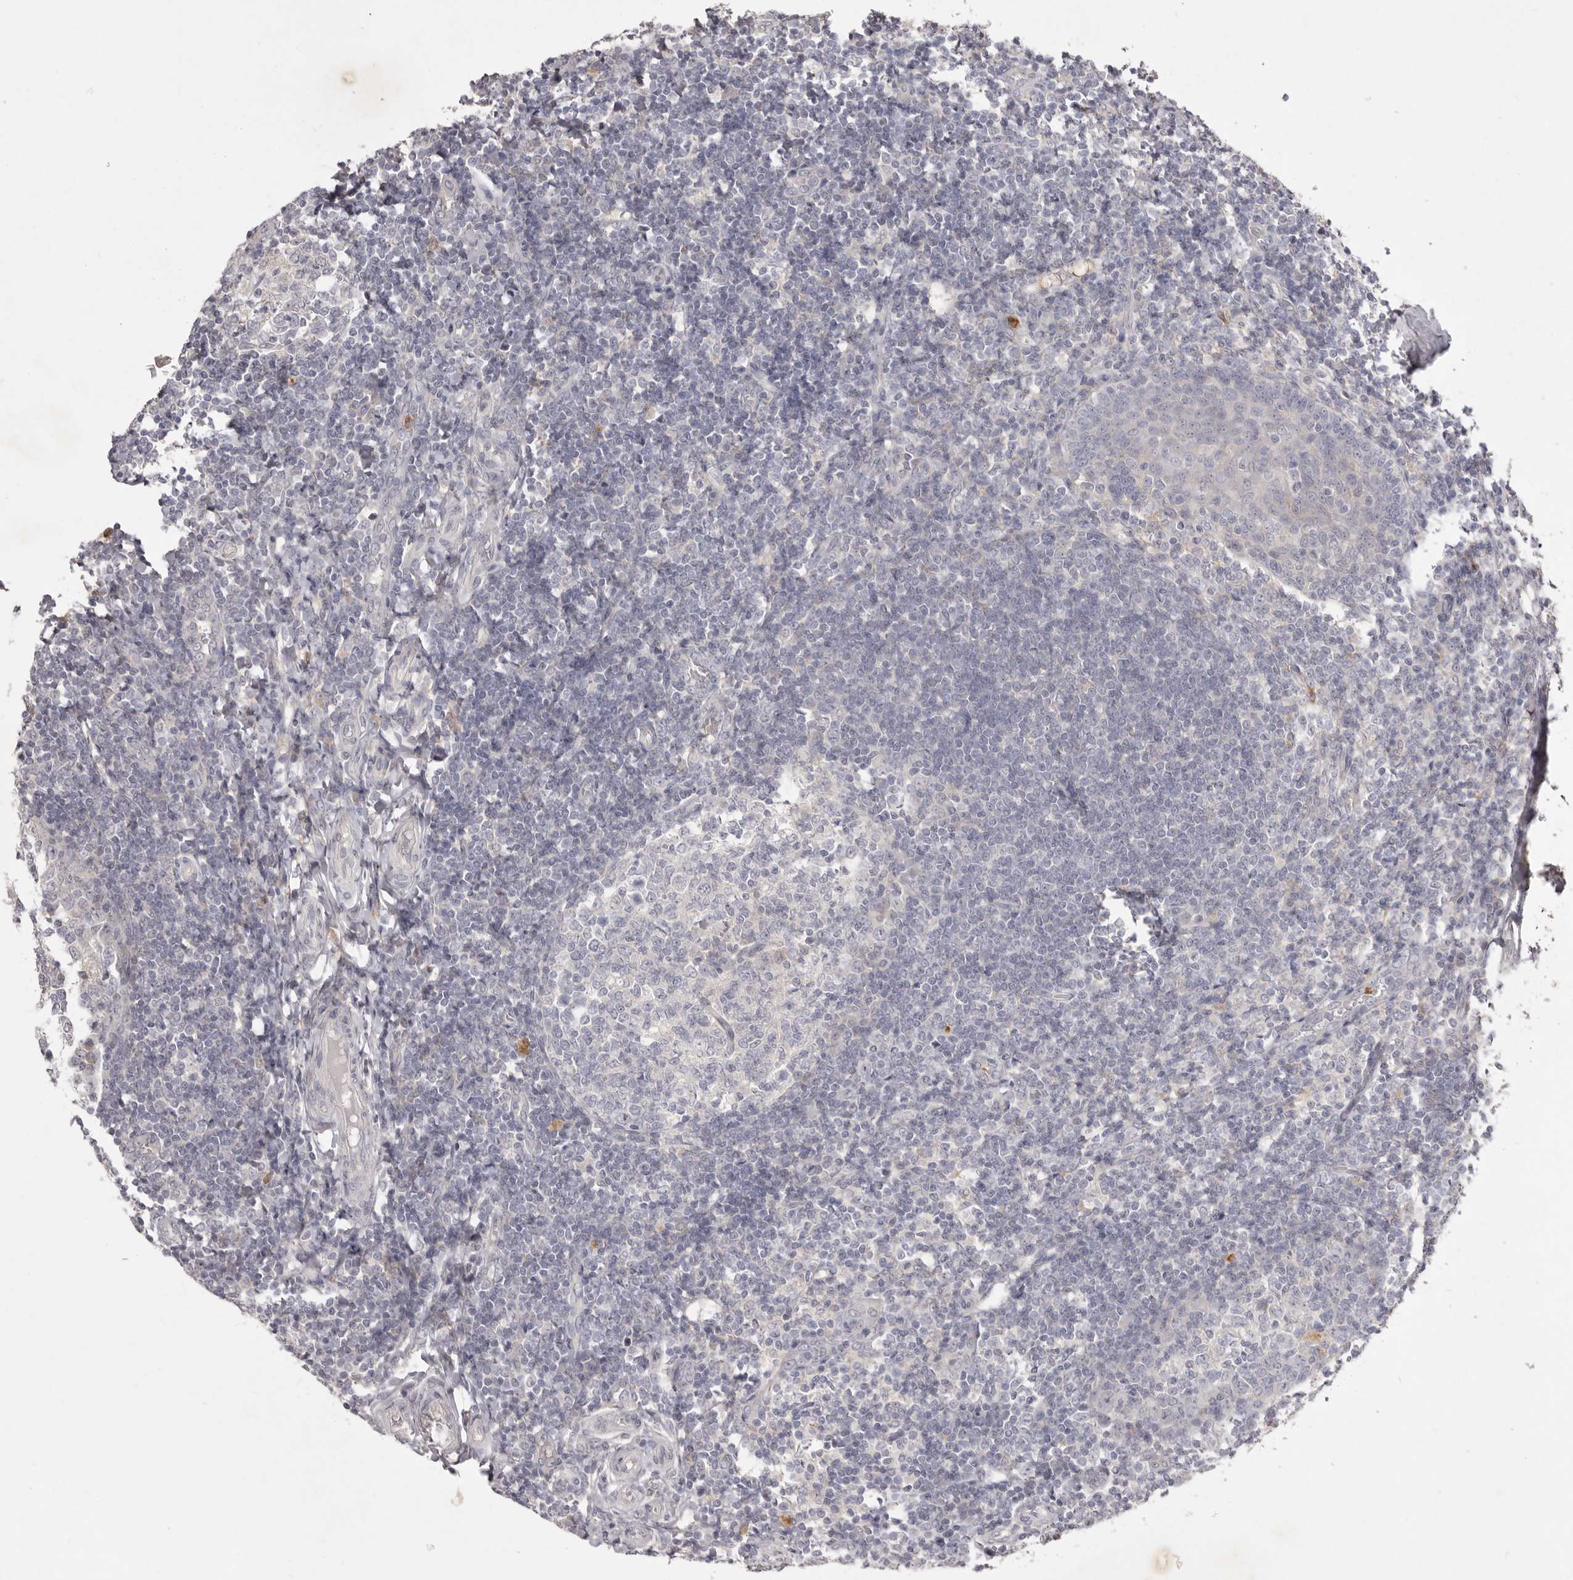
{"staining": {"intensity": "negative", "quantity": "none", "location": "none"}, "tissue": "tonsil", "cell_type": "Germinal center cells", "image_type": "normal", "snomed": [{"axis": "morphology", "description": "Normal tissue, NOS"}, {"axis": "topography", "description": "Tonsil"}], "caption": "Immunohistochemical staining of normal tonsil reveals no significant positivity in germinal center cells. (DAB (3,3'-diaminobenzidine) IHC, high magnification).", "gene": "GPR84", "patient": {"sex": "female", "age": 19}}